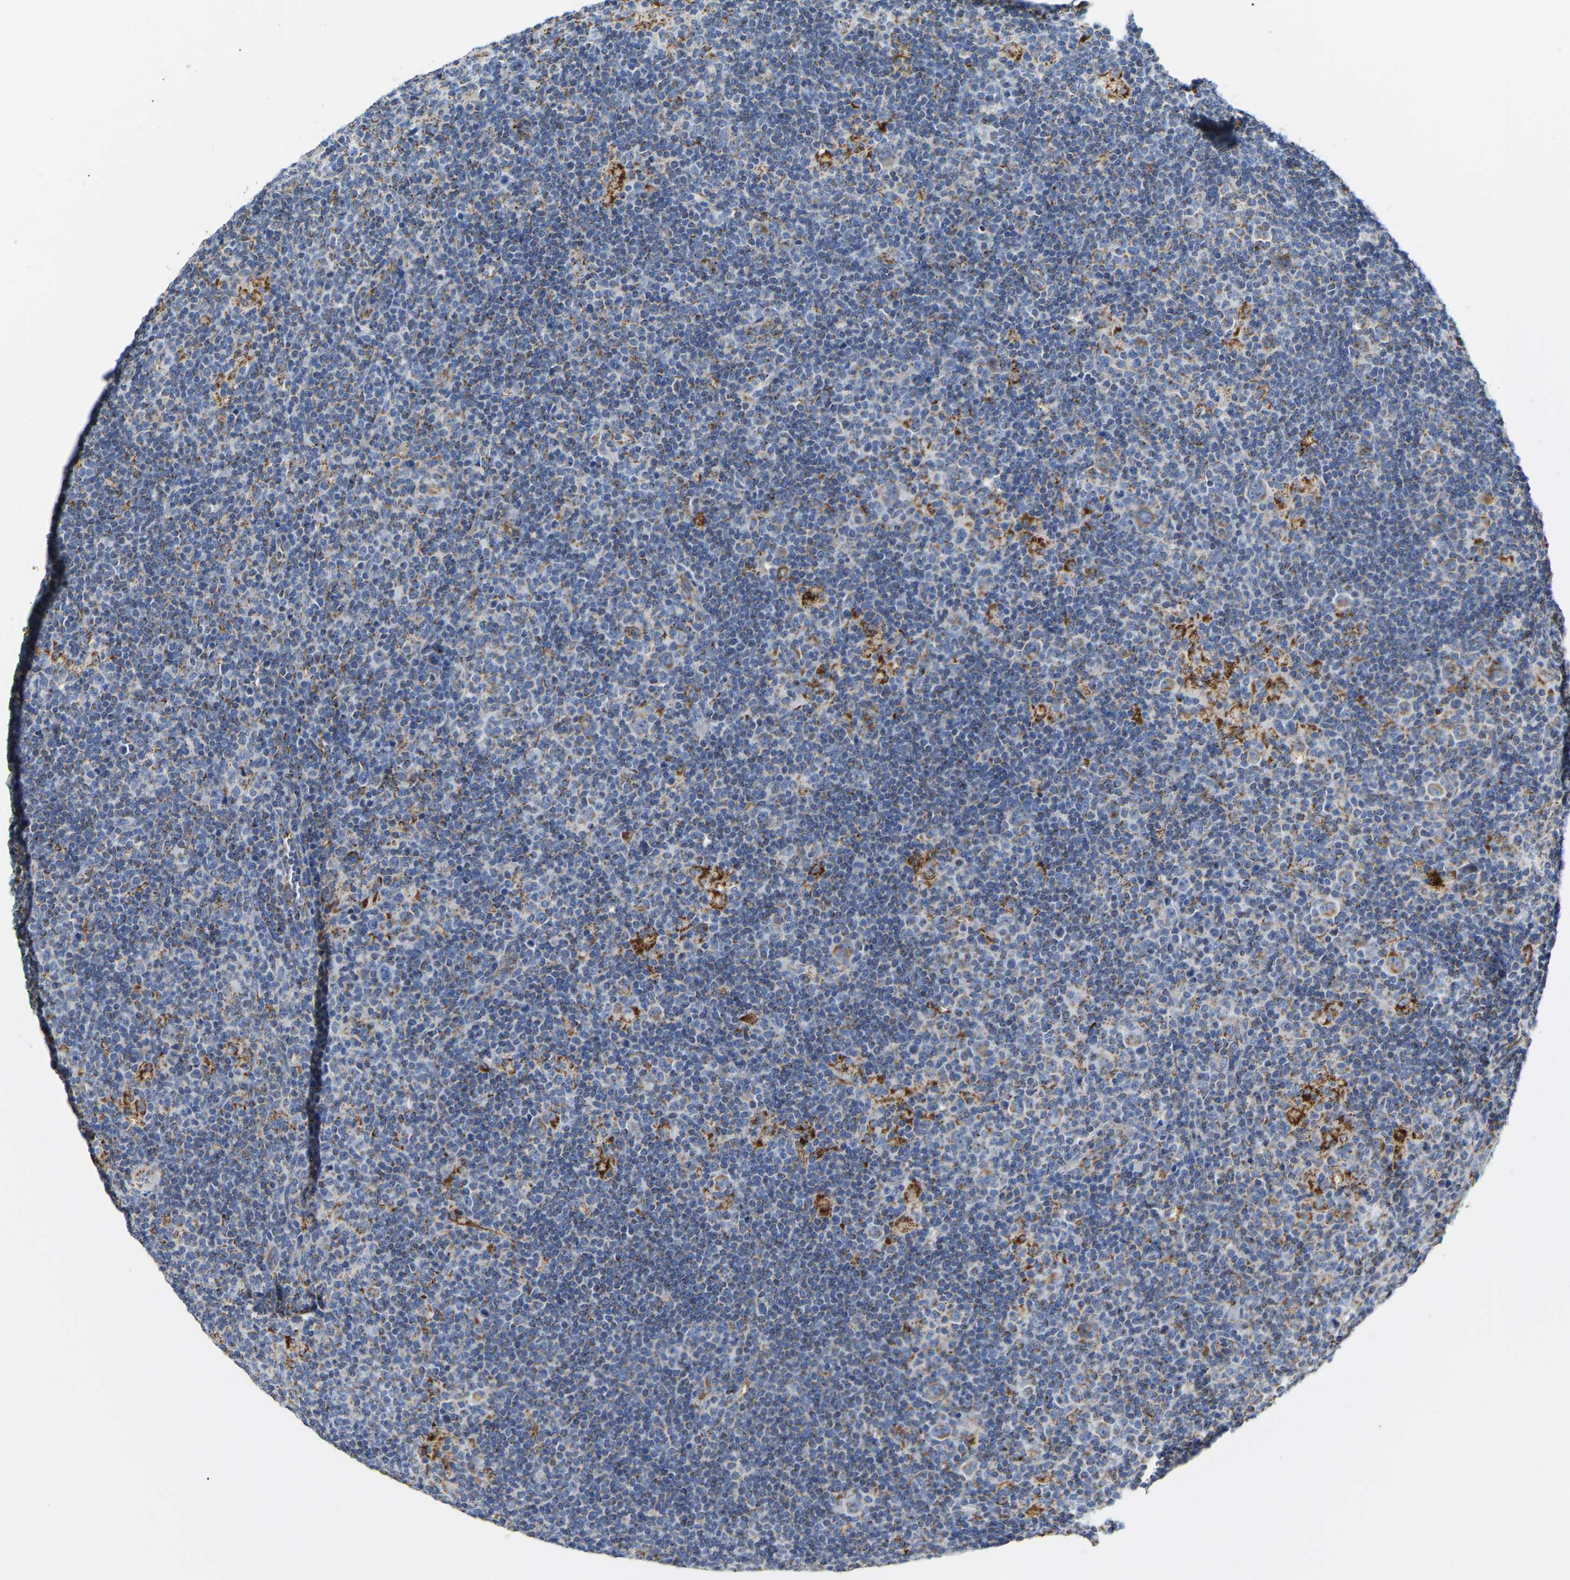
{"staining": {"intensity": "moderate", "quantity": ">75%", "location": "cytoplasmic/membranous"}, "tissue": "lymphoma", "cell_type": "Tumor cells", "image_type": "cancer", "snomed": [{"axis": "morphology", "description": "Hodgkin's disease, NOS"}, {"axis": "topography", "description": "Lymph node"}], "caption": "DAB immunohistochemical staining of human lymphoma displays moderate cytoplasmic/membranous protein expression in approximately >75% of tumor cells.", "gene": "HIBADH", "patient": {"sex": "female", "age": 57}}